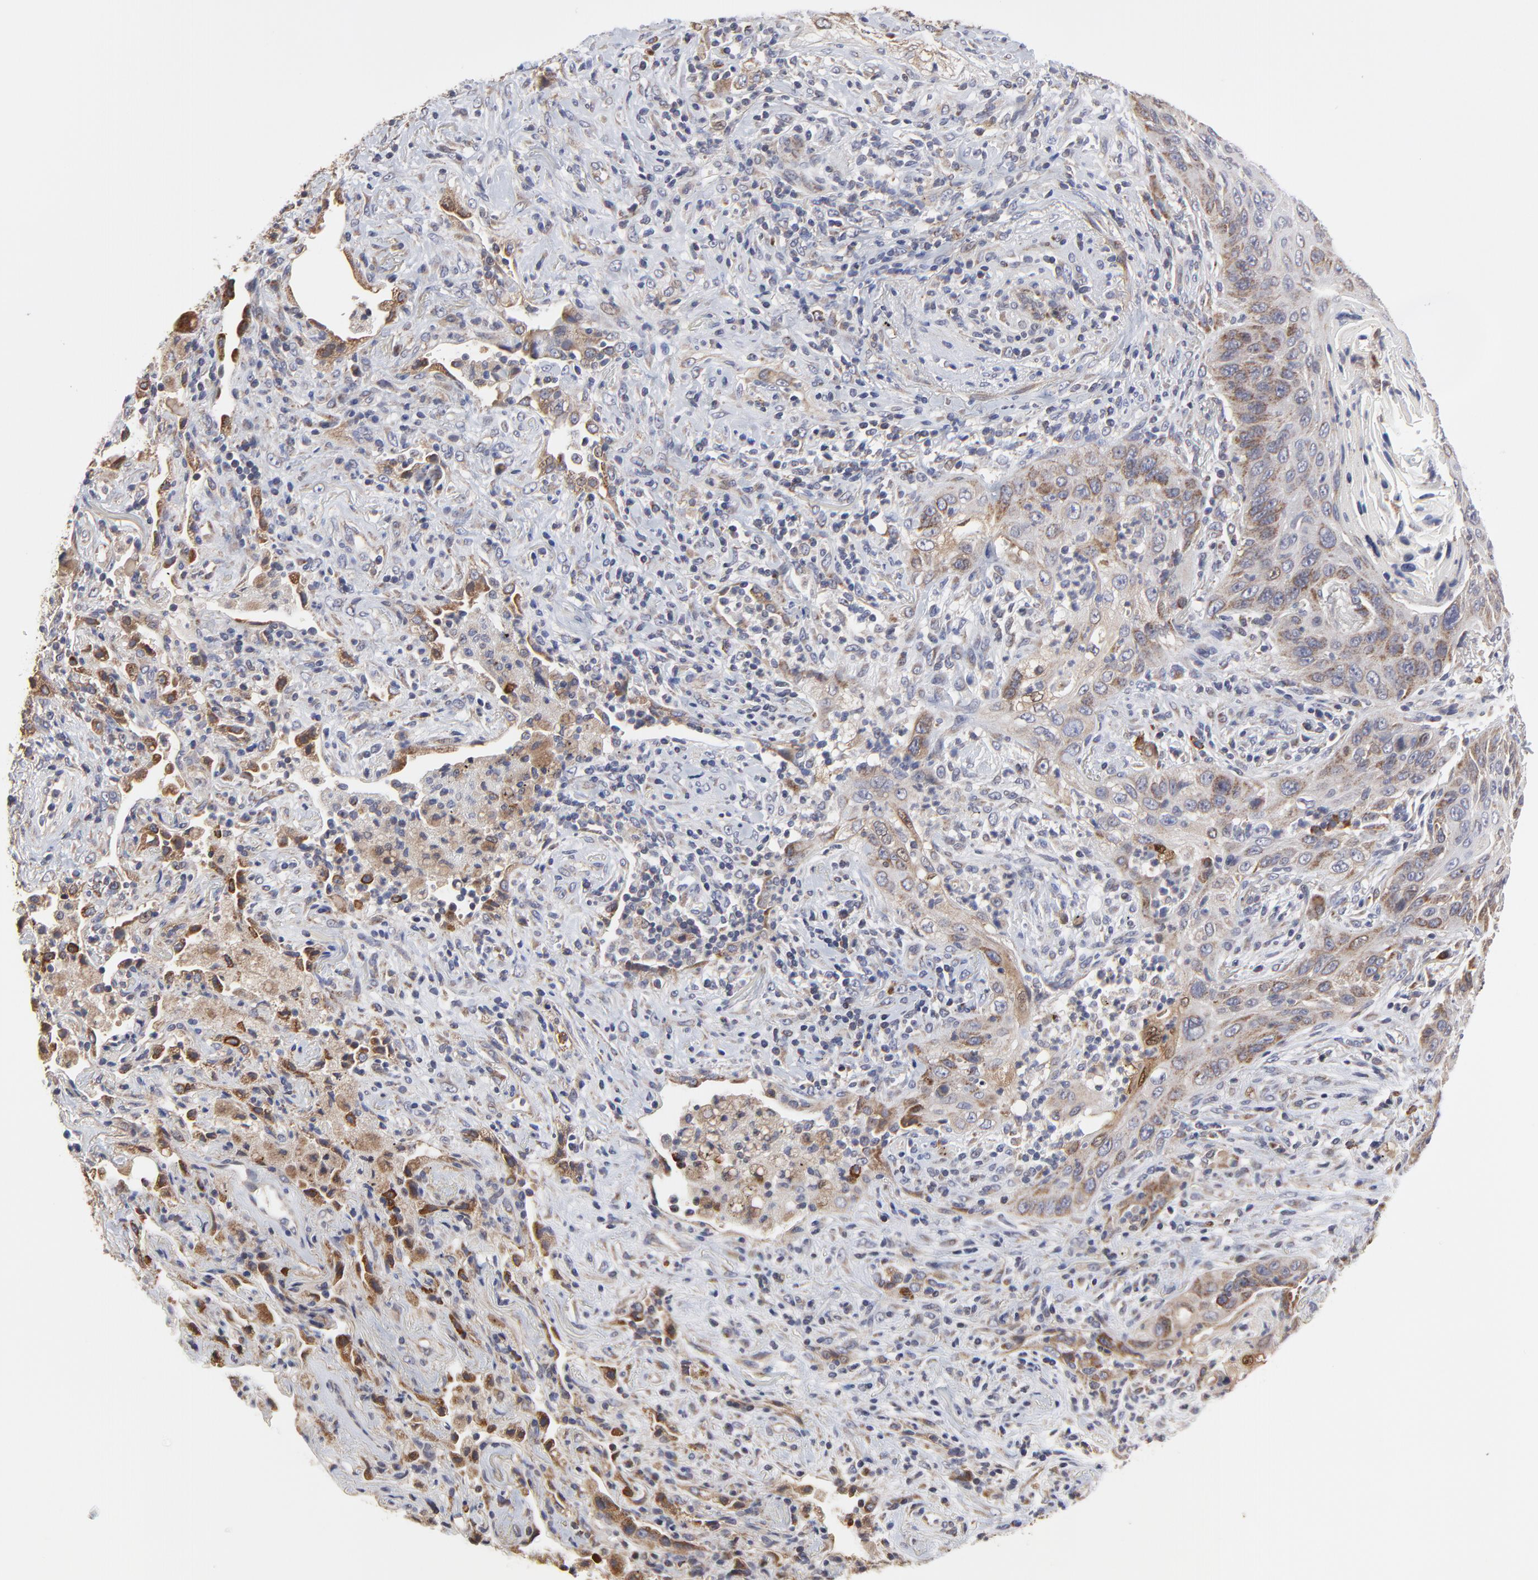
{"staining": {"intensity": "weak", "quantity": "<25%", "location": "cytoplasmic/membranous"}, "tissue": "lung cancer", "cell_type": "Tumor cells", "image_type": "cancer", "snomed": [{"axis": "morphology", "description": "Squamous cell carcinoma, NOS"}, {"axis": "topography", "description": "Lung"}], "caption": "A micrograph of human lung squamous cell carcinoma is negative for staining in tumor cells. (DAB (3,3'-diaminobenzidine) immunohistochemistry (IHC), high magnification).", "gene": "ZNF550", "patient": {"sex": "female", "age": 67}}